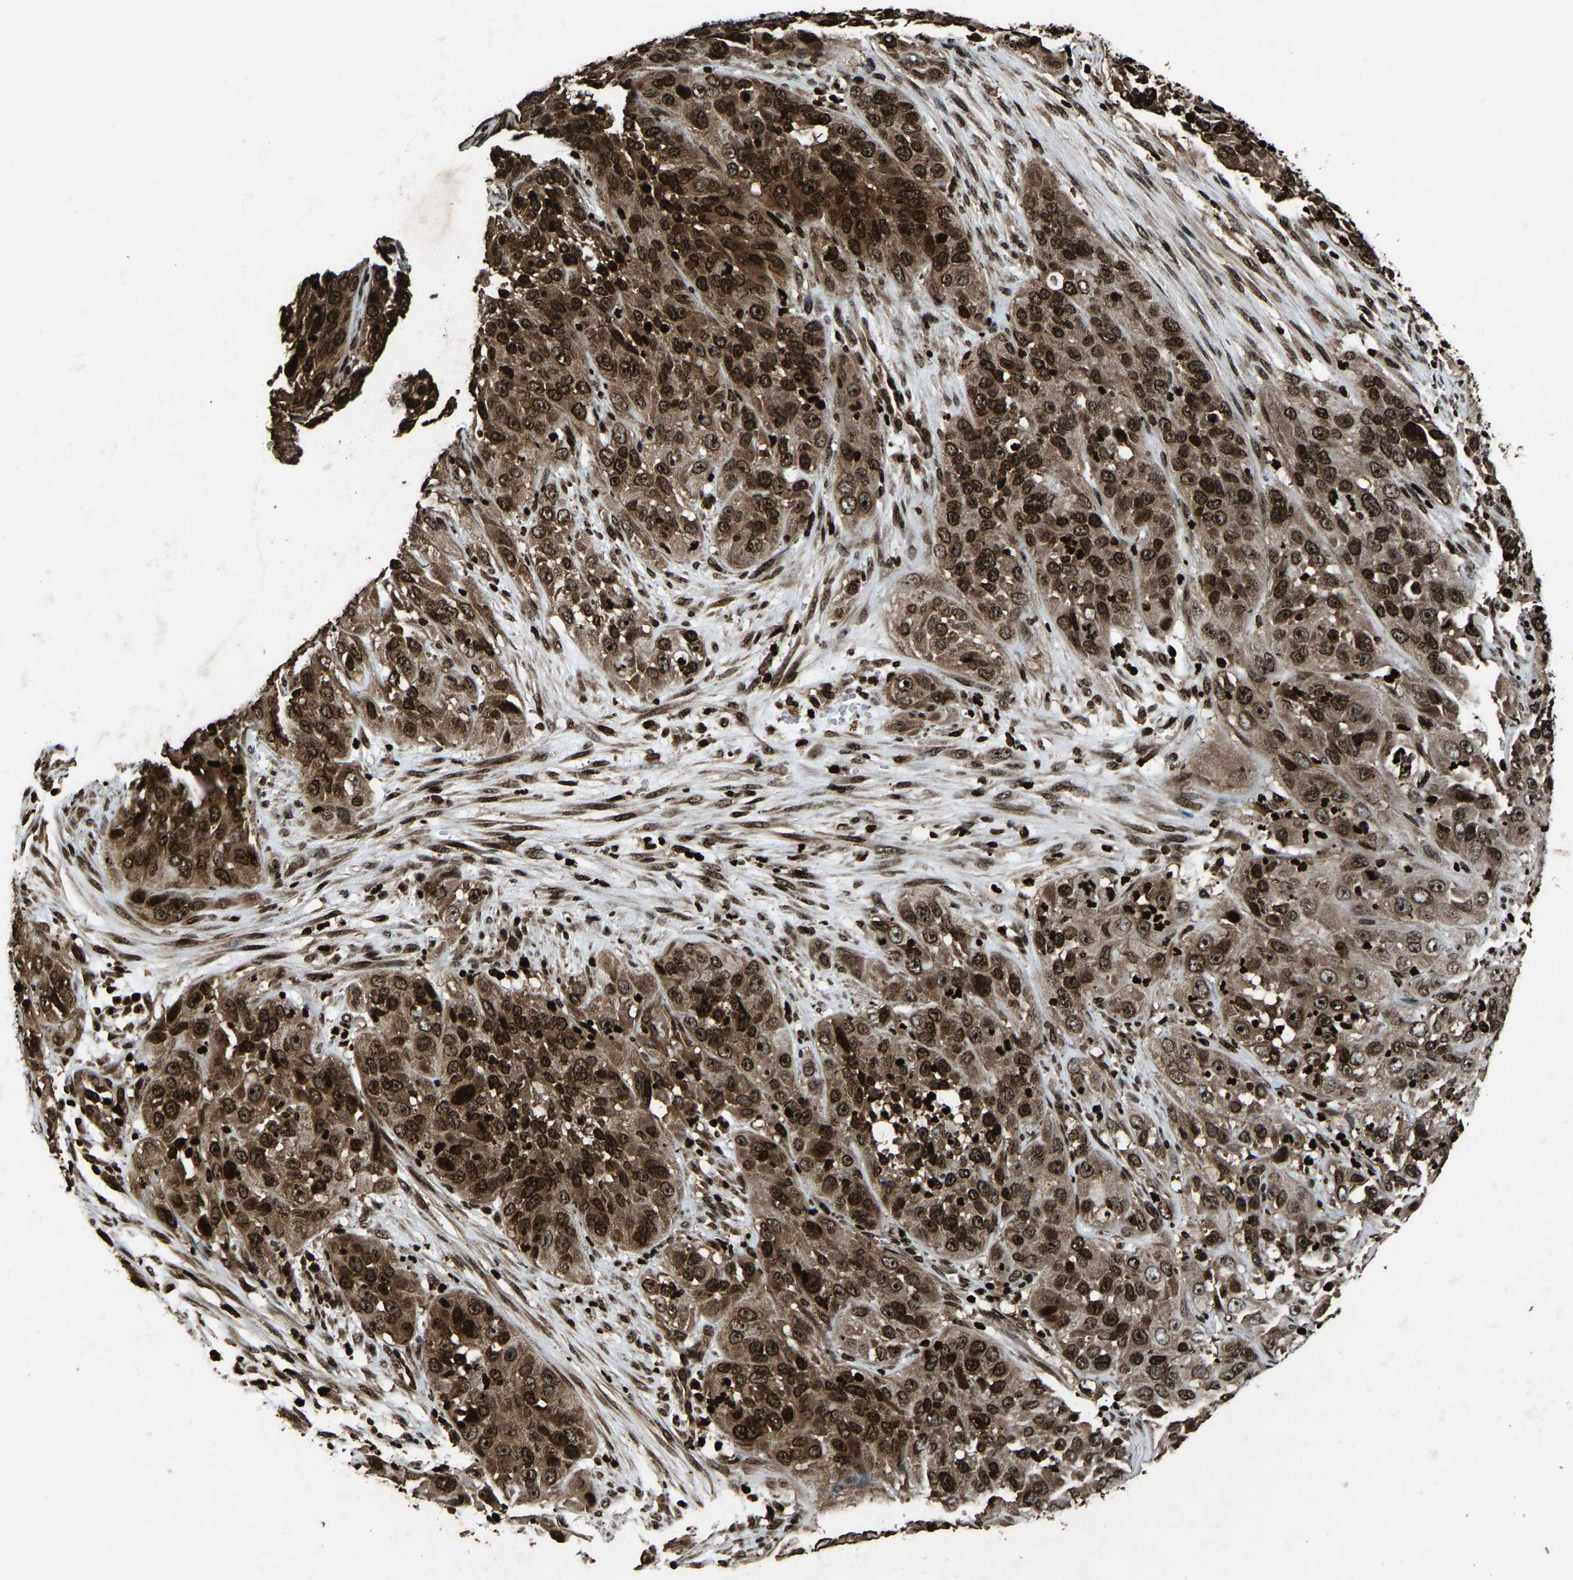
{"staining": {"intensity": "strong", "quantity": ">75%", "location": "cytoplasmic/membranous,nuclear"}, "tissue": "cervical cancer", "cell_type": "Tumor cells", "image_type": "cancer", "snomed": [{"axis": "morphology", "description": "Squamous cell carcinoma, NOS"}, {"axis": "topography", "description": "Cervix"}], "caption": "Strong cytoplasmic/membranous and nuclear protein staining is present in about >75% of tumor cells in cervical cancer. (IHC, brightfield microscopy, high magnification).", "gene": "H4C1", "patient": {"sex": "female", "age": 32}}